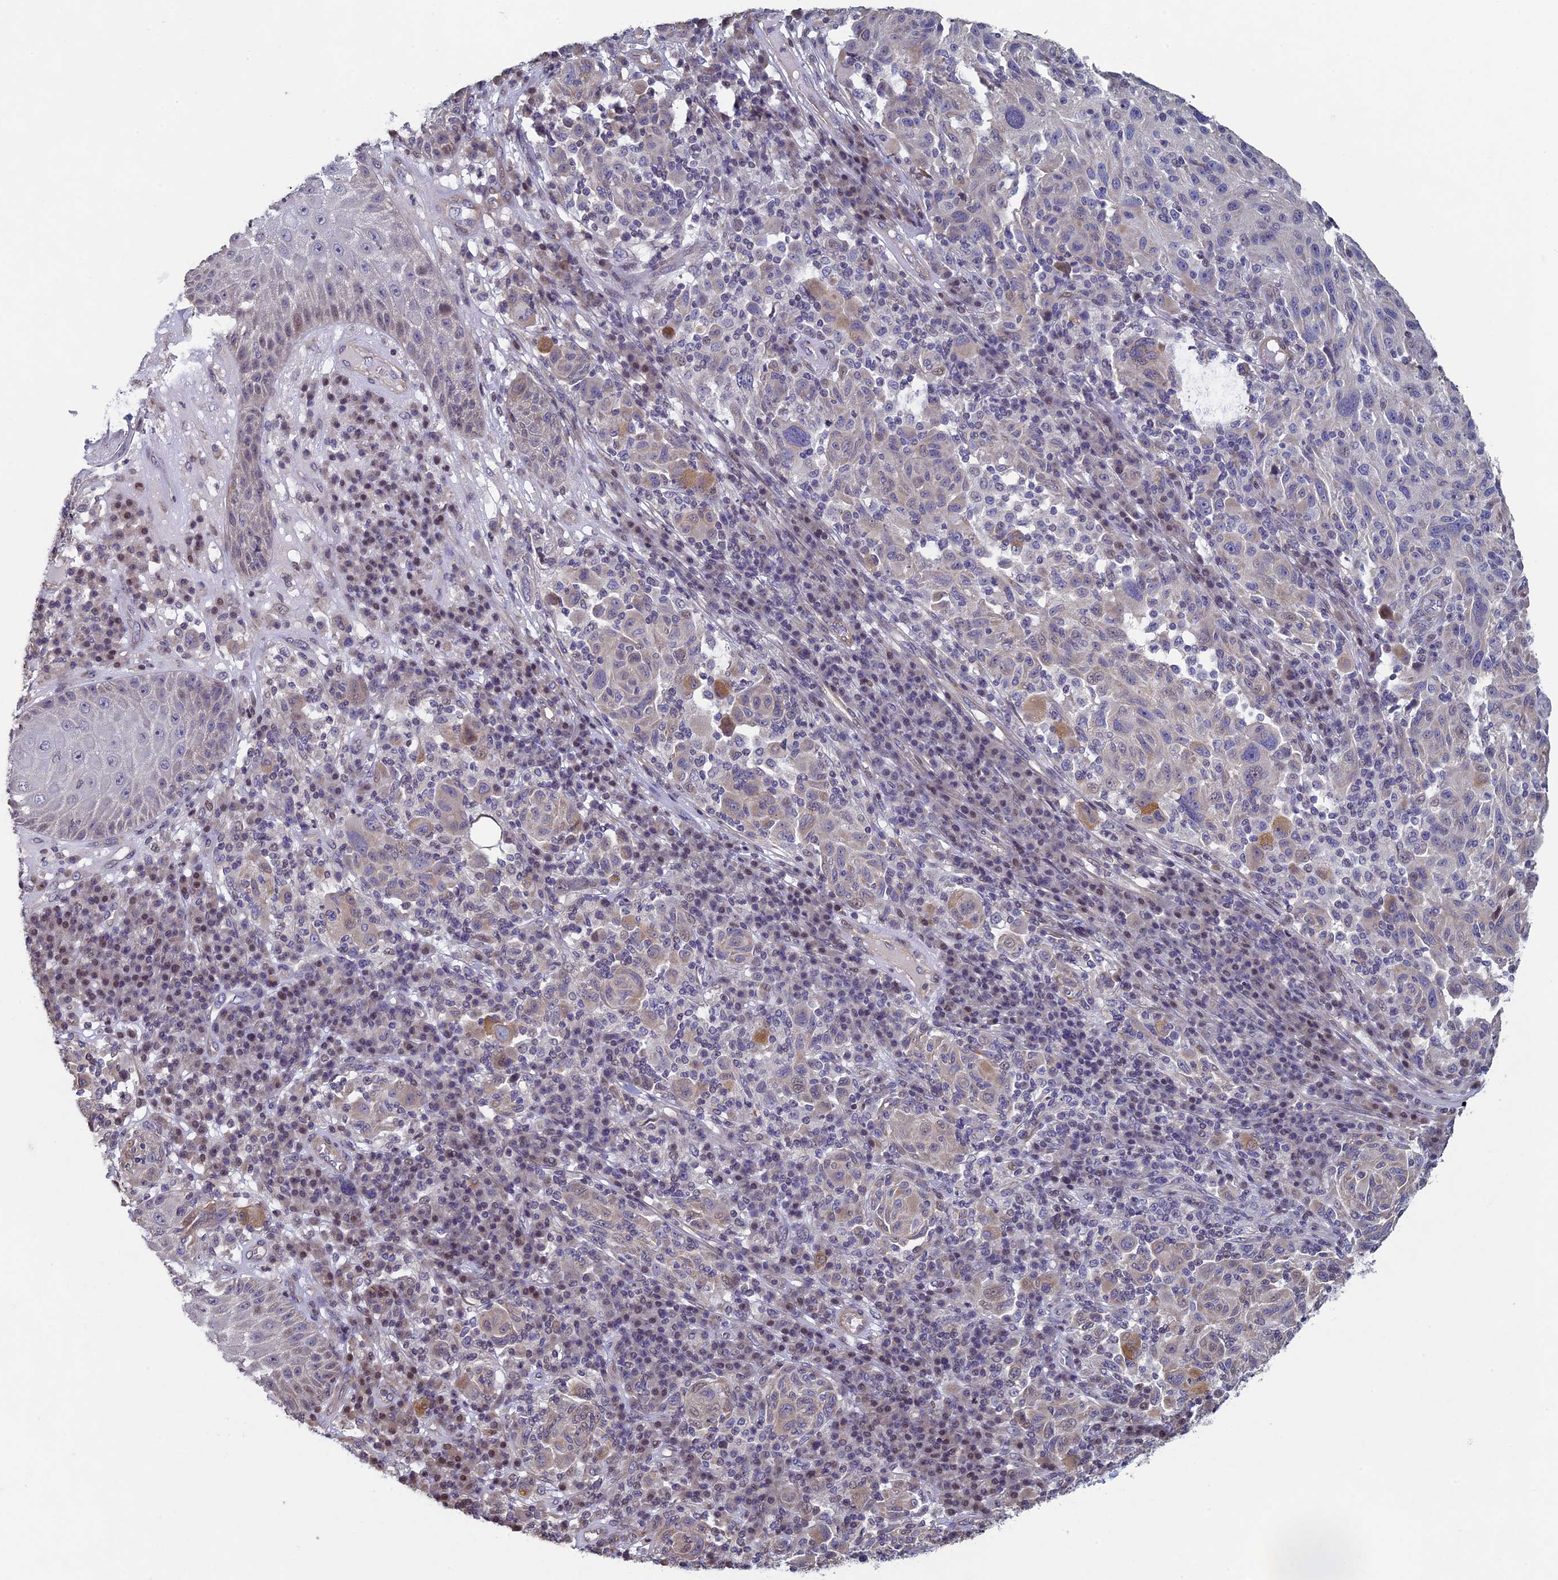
{"staining": {"intensity": "moderate", "quantity": "<25%", "location": "cytoplasmic/membranous"}, "tissue": "melanoma", "cell_type": "Tumor cells", "image_type": "cancer", "snomed": [{"axis": "morphology", "description": "Malignant melanoma, NOS"}, {"axis": "topography", "description": "Skin"}], "caption": "Melanoma stained for a protein (brown) reveals moderate cytoplasmic/membranous positive positivity in approximately <25% of tumor cells.", "gene": "DIXDC1", "patient": {"sex": "male", "age": 53}}